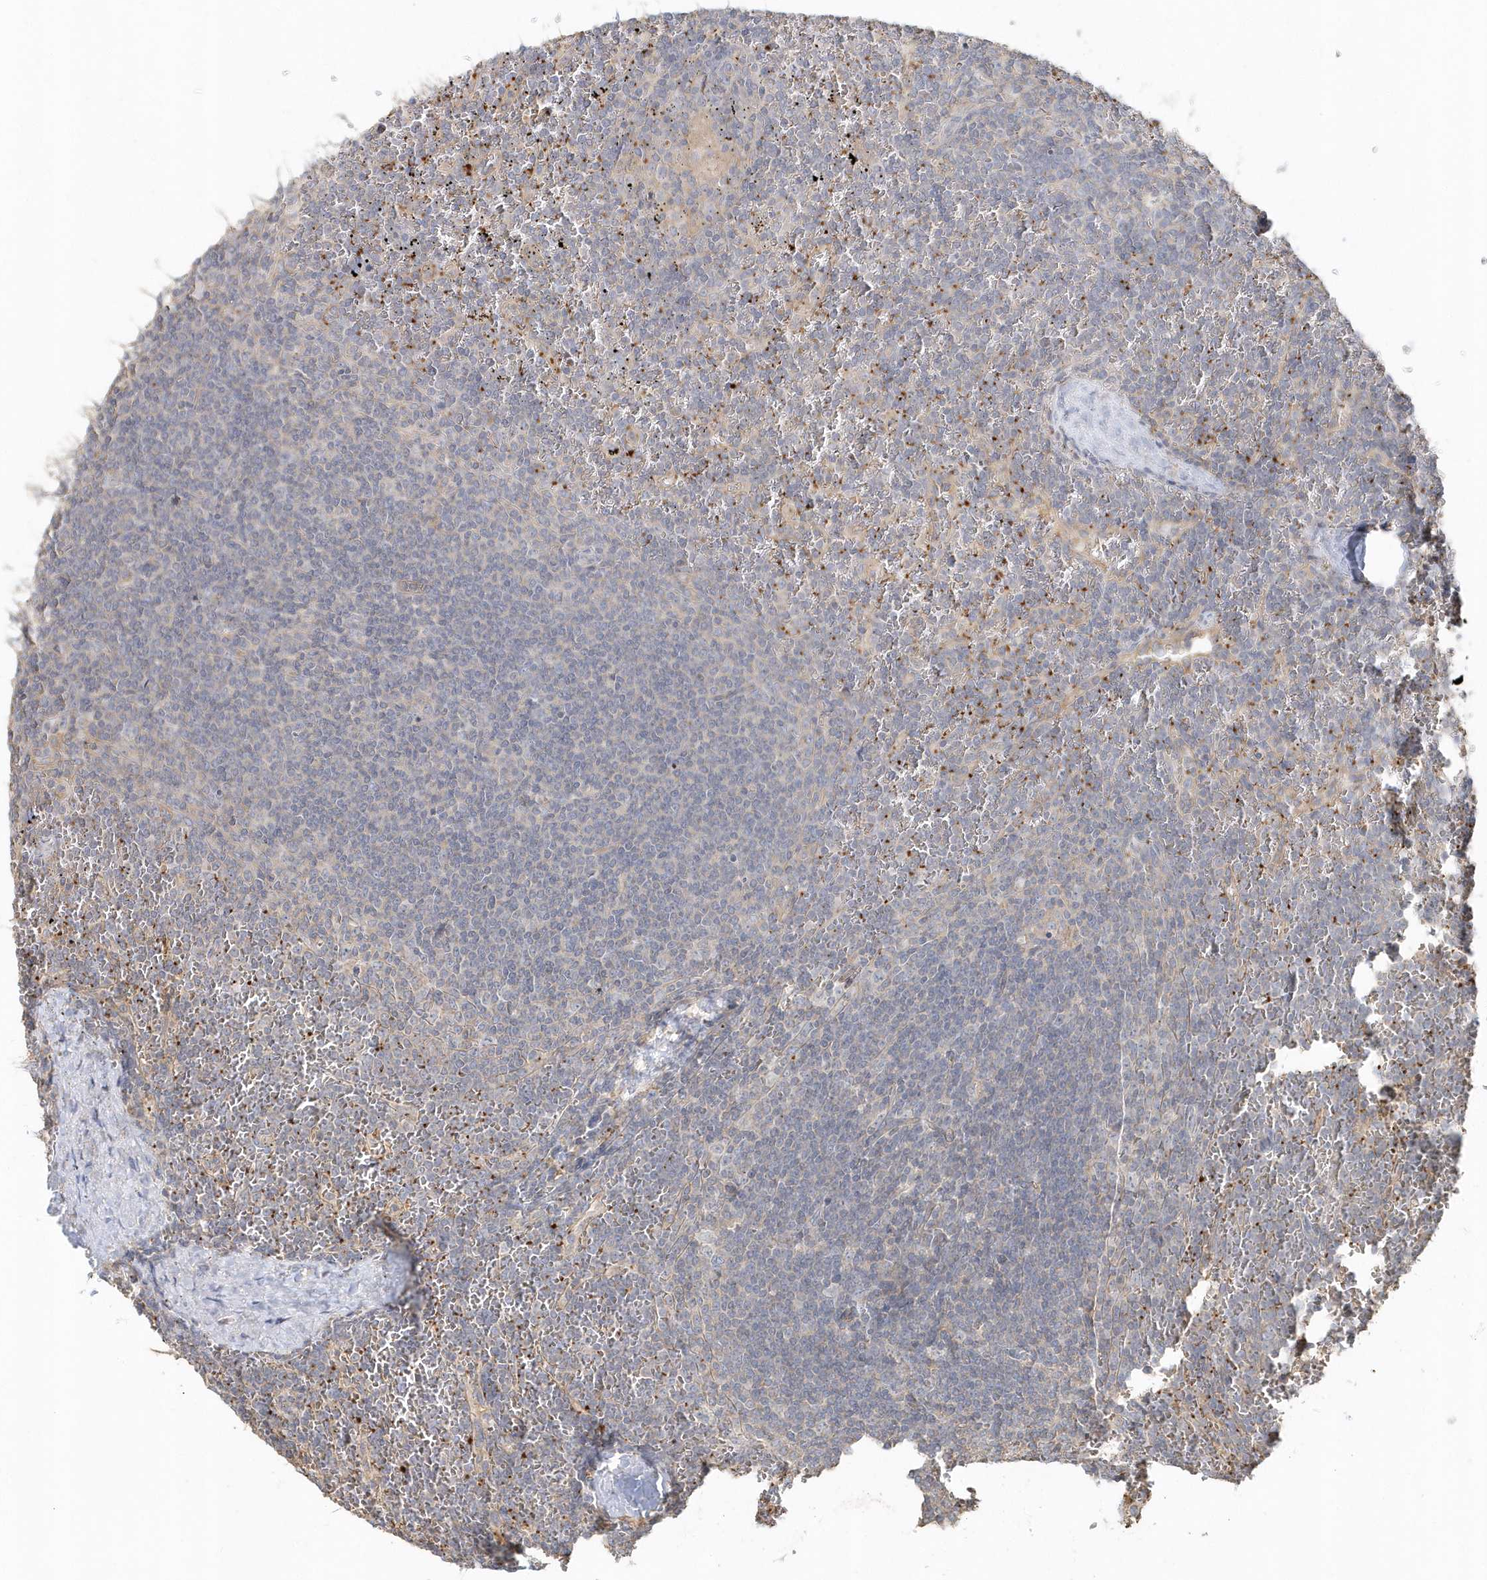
{"staining": {"intensity": "negative", "quantity": "none", "location": "none"}, "tissue": "lymphoma", "cell_type": "Tumor cells", "image_type": "cancer", "snomed": [{"axis": "morphology", "description": "Malignant lymphoma, non-Hodgkin's type, Low grade"}, {"axis": "topography", "description": "Spleen"}], "caption": "Immunohistochemistry (IHC) of lymphoma reveals no expression in tumor cells.", "gene": "MMRN1", "patient": {"sex": "female", "age": 19}}